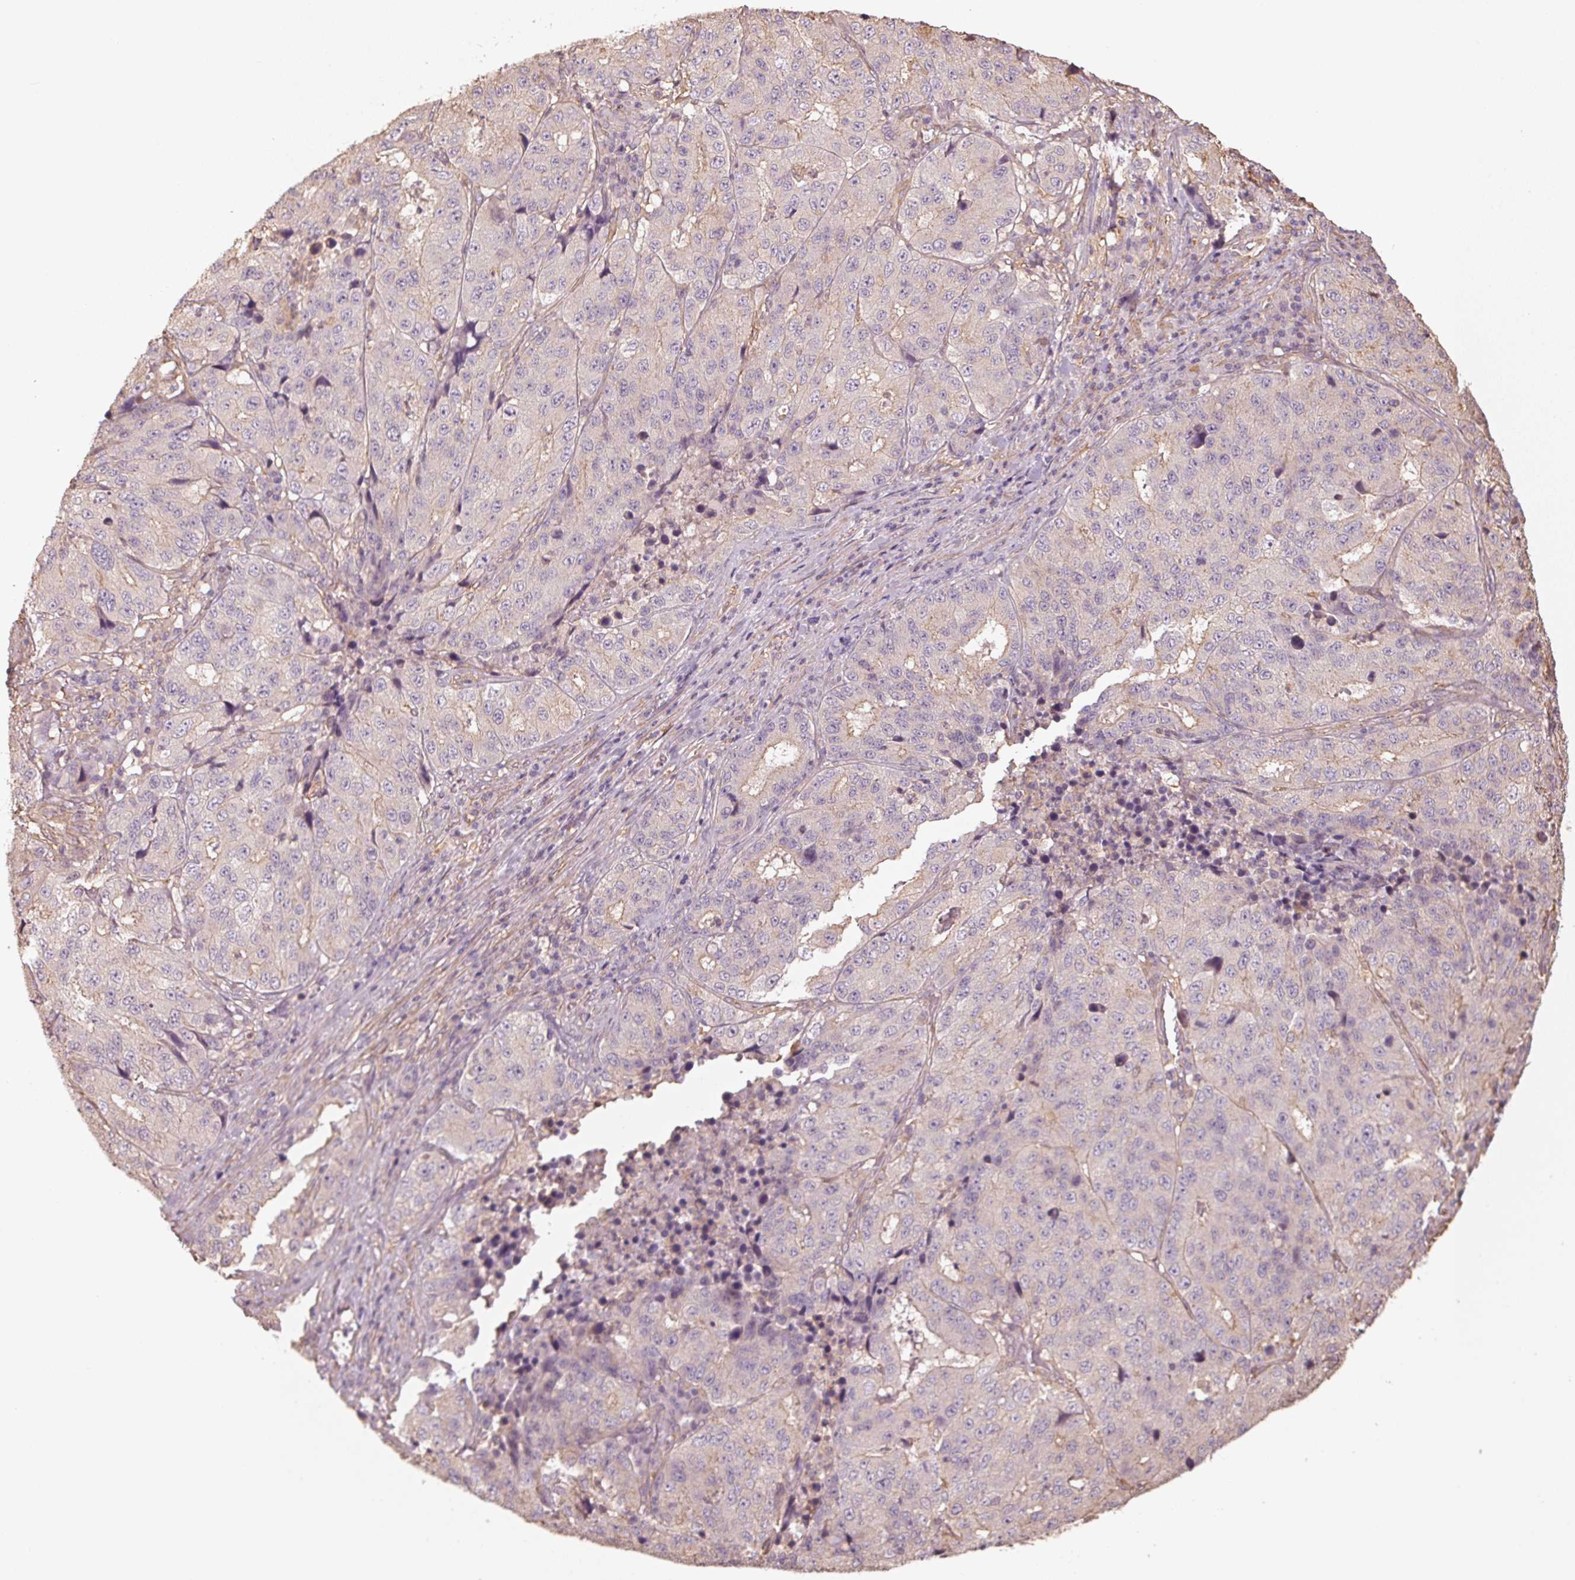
{"staining": {"intensity": "weak", "quantity": "<25%", "location": "cytoplasmic/membranous"}, "tissue": "stomach cancer", "cell_type": "Tumor cells", "image_type": "cancer", "snomed": [{"axis": "morphology", "description": "Adenocarcinoma, NOS"}, {"axis": "topography", "description": "Stomach"}], "caption": "Immunohistochemical staining of stomach cancer displays no significant positivity in tumor cells.", "gene": "QDPR", "patient": {"sex": "male", "age": 71}}